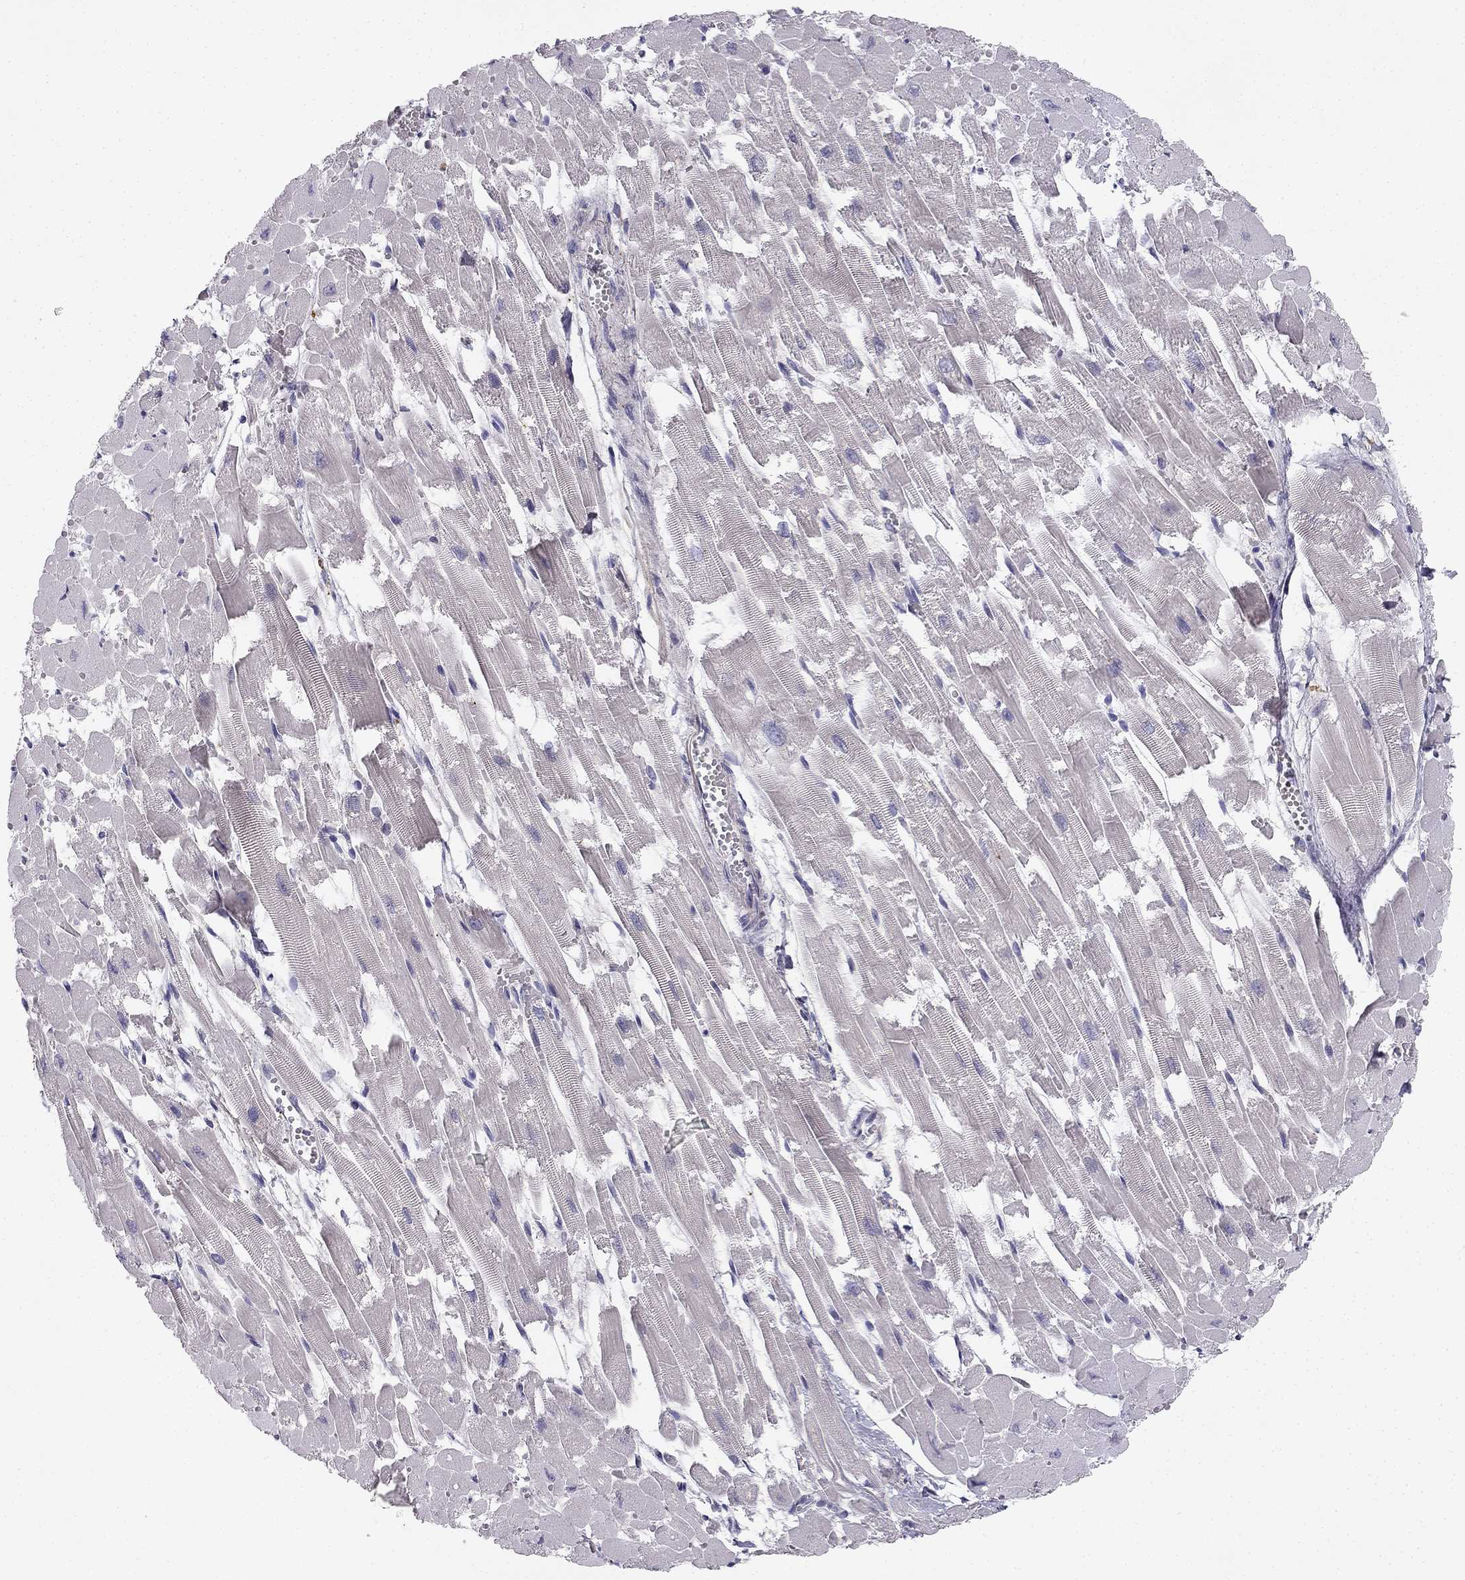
{"staining": {"intensity": "negative", "quantity": "none", "location": "none"}, "tissue": "heart muscle", "cell_type": "Cardiomyocytes", "image_type": "normal", "snomed": [{"axis": "morphology", "description": "Normal tissue, NOS"}, {"axis": "topography", "description": "Heart"}], "caption": "The photomicrograph exhibits no staining of cardiomyocytes in unremarkable heart muscle. Nuclei are stained in blue.", "gene": "SLC6A4", "patient": {"sex": "female", "age": 52}}